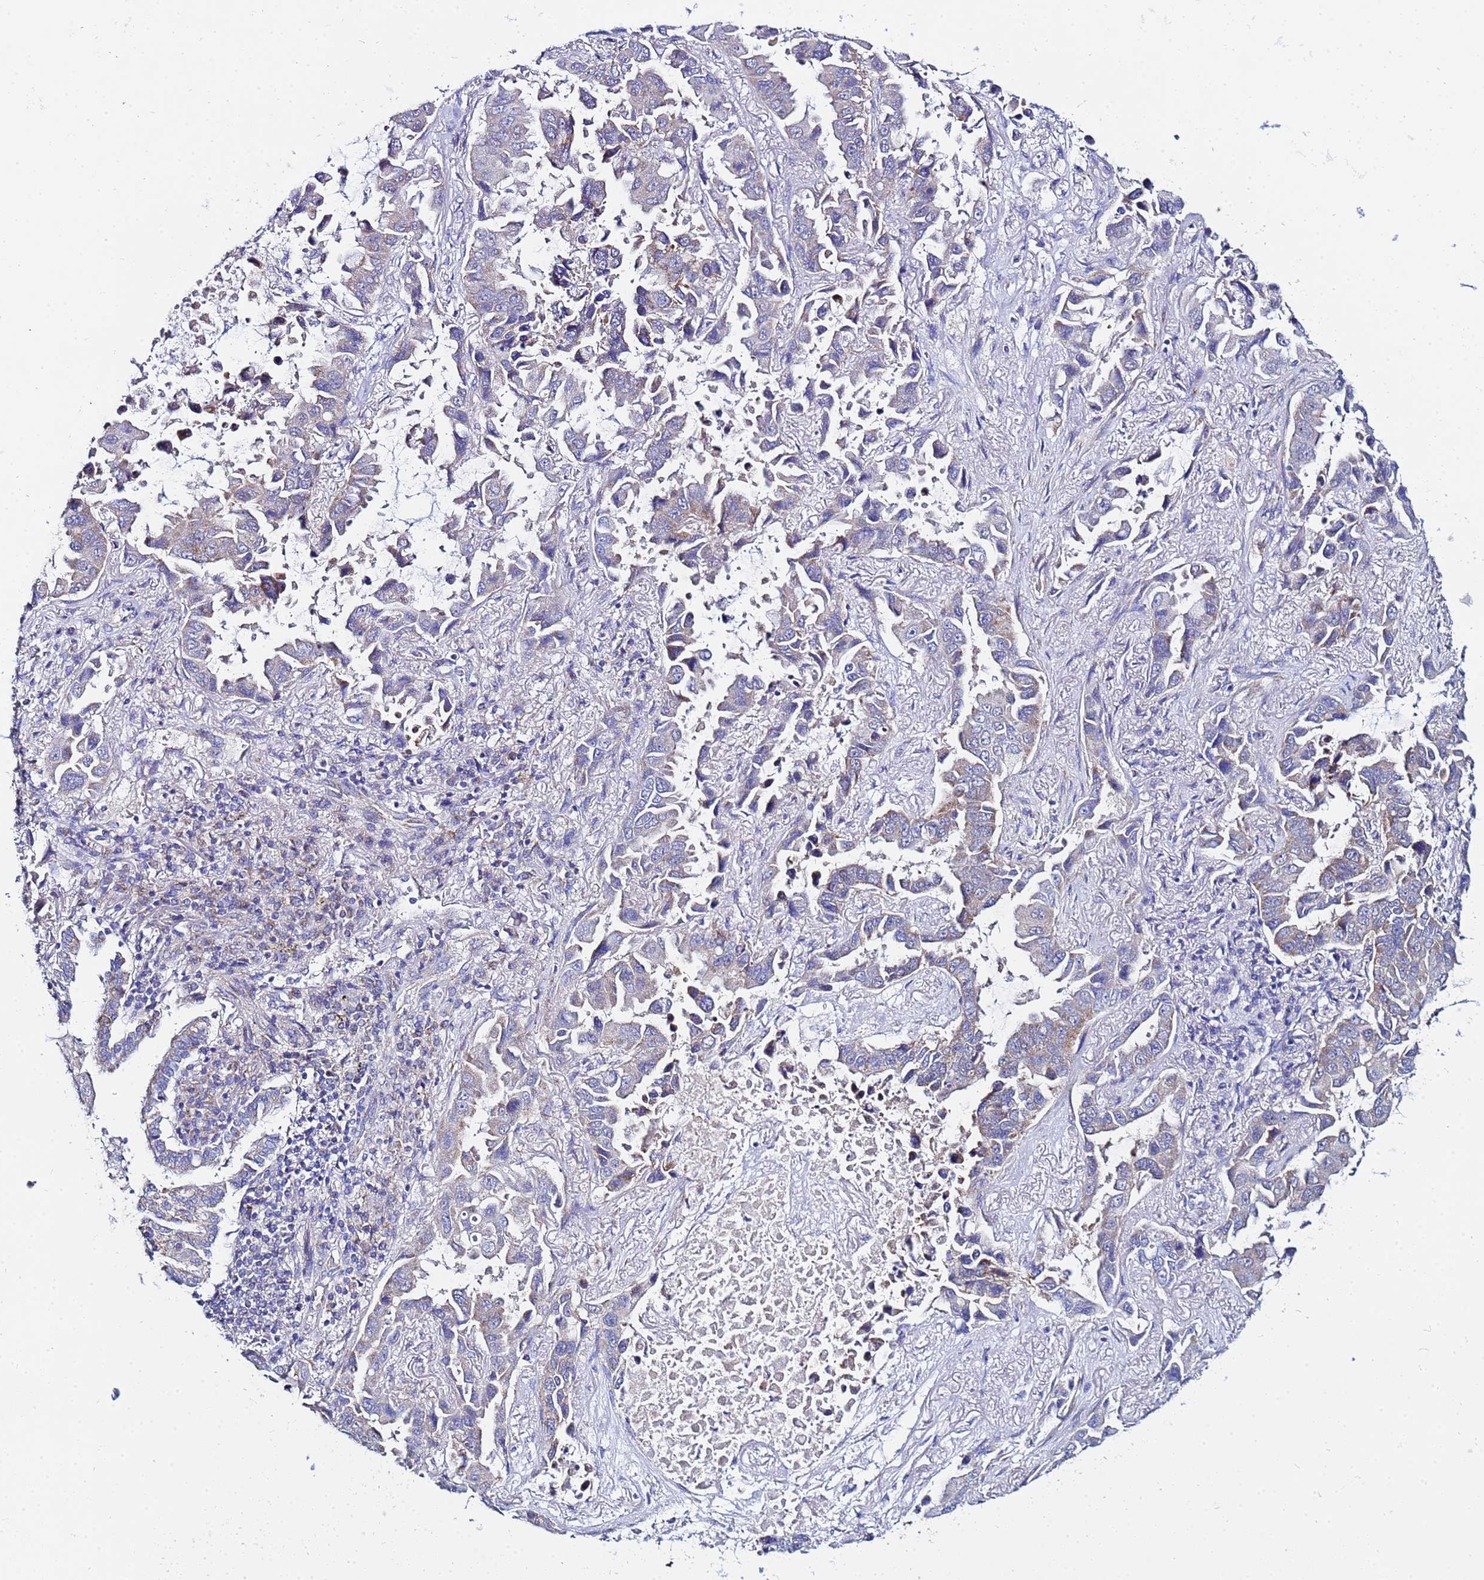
{"staining": {"intensity": "weak", "quantity": "25%-75%", "location": "cytoplasmic/membranous"}, "tissue": "lung cancer", "cell_type": "Tumor cells", "image_type": "cancer", "snomed": [{"axis": "morphology", "description": "Adenocarcinoma, NOS"}, {"axis": "topography", "description": "Lung"}], "caption": "Protein analysis of lung cancer tissue shows weak cytoplasmic/membranous staining in approximately 25%-75% of tumor cells.", "gene": "FAHD2A", "patient": {"sex": "male", "age": 64}}